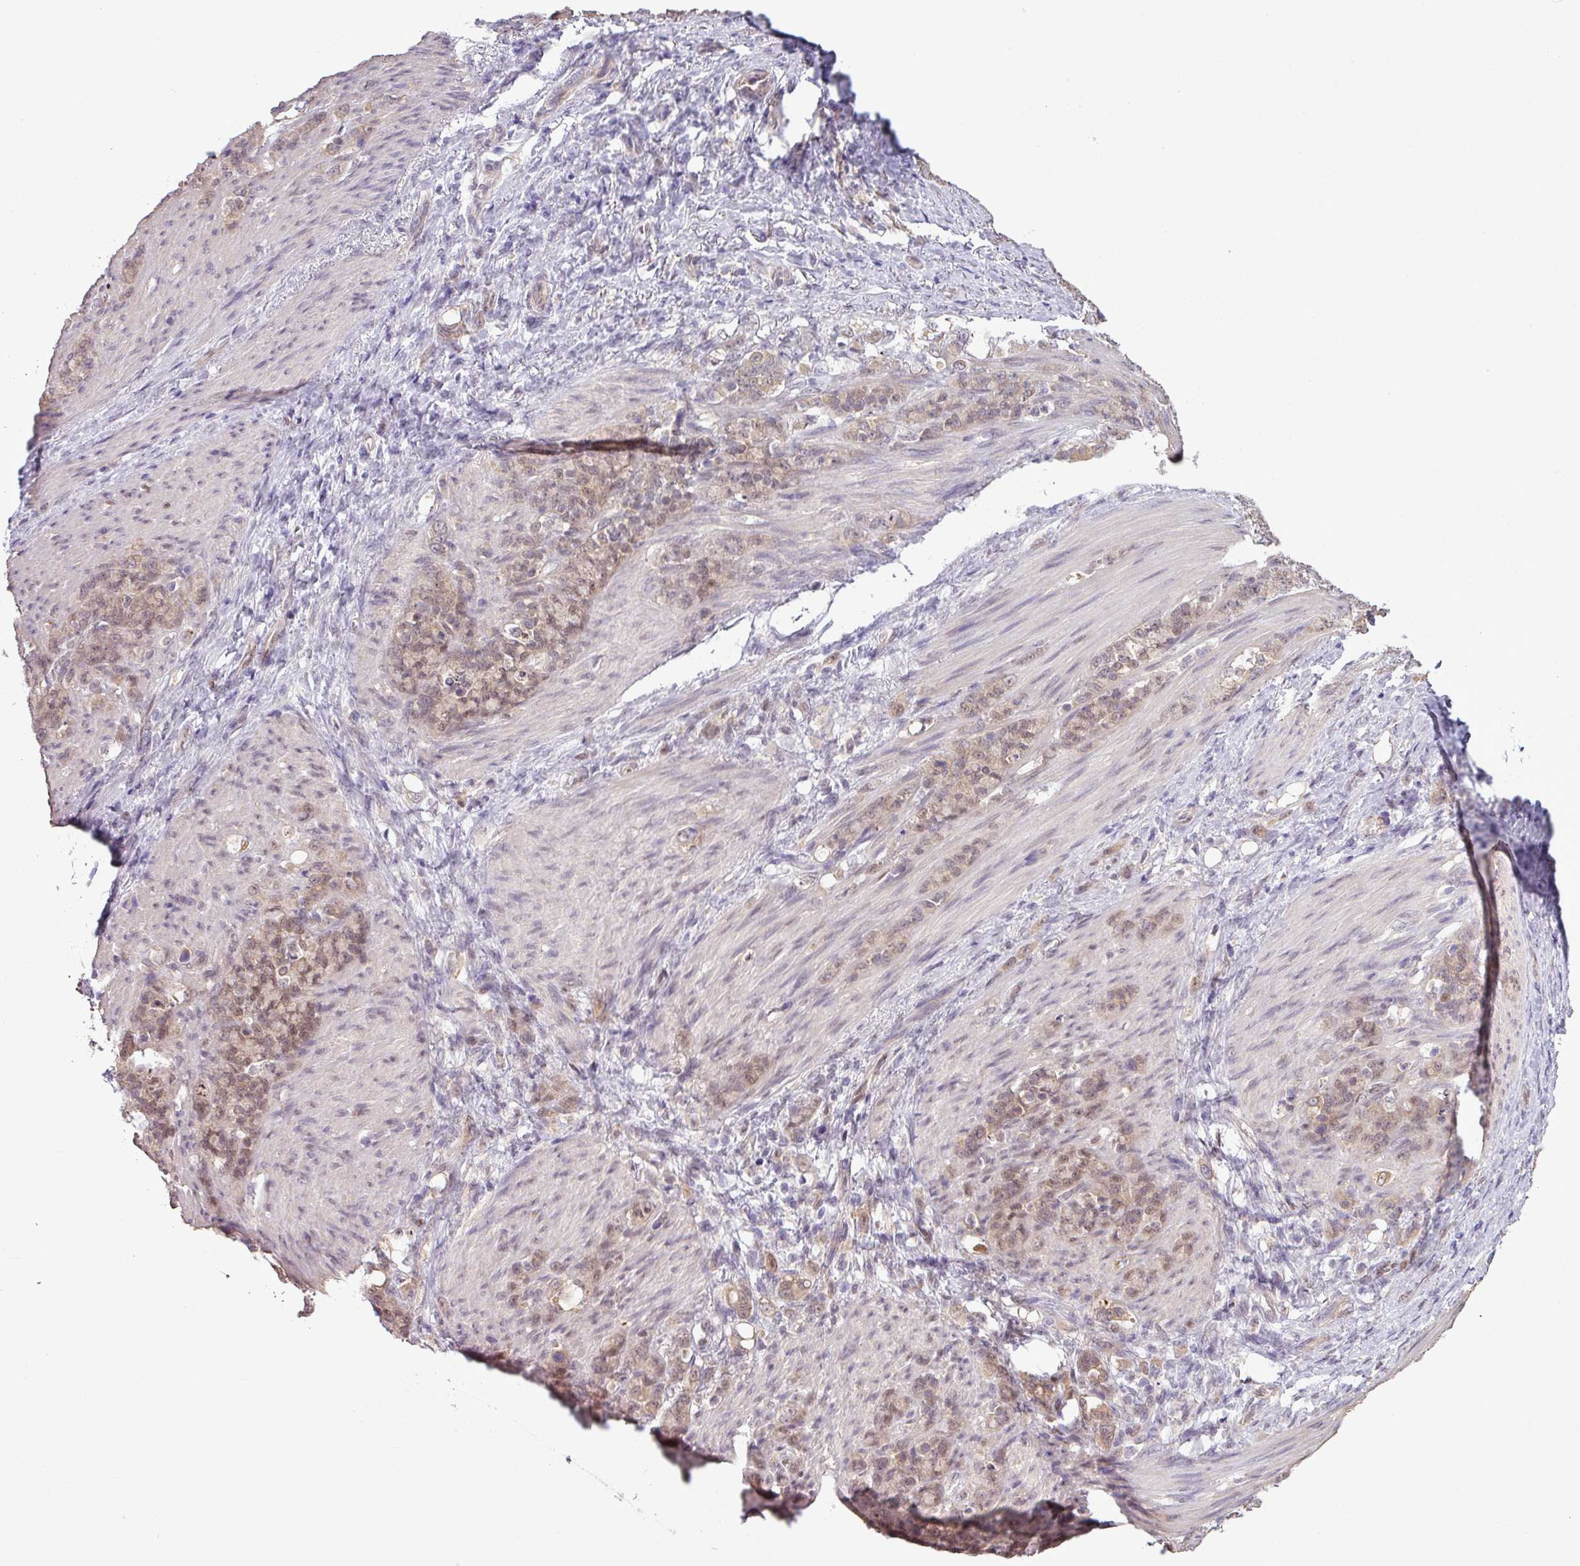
{"staining": {"intensity": "moderate", "quantity": ">75%", "location": "nuclear"}, "tissue": "stomach cancer", "cell_type": "Tumor cells", "image_type": "cancer", "snomed": [{"axis": "morphology", "description": "Adenocarcinoma, NOS"}, {"axis": "topography", "description": "Stomach"}], "caption": "Protein positivity by immunohistochemistry displays moderate nuclear staining in approximately >75% of tumor cells in adenocarcinoma (stomach).", "gene": "ZNF217", "patient": {"sex": "female", "age": 79}}